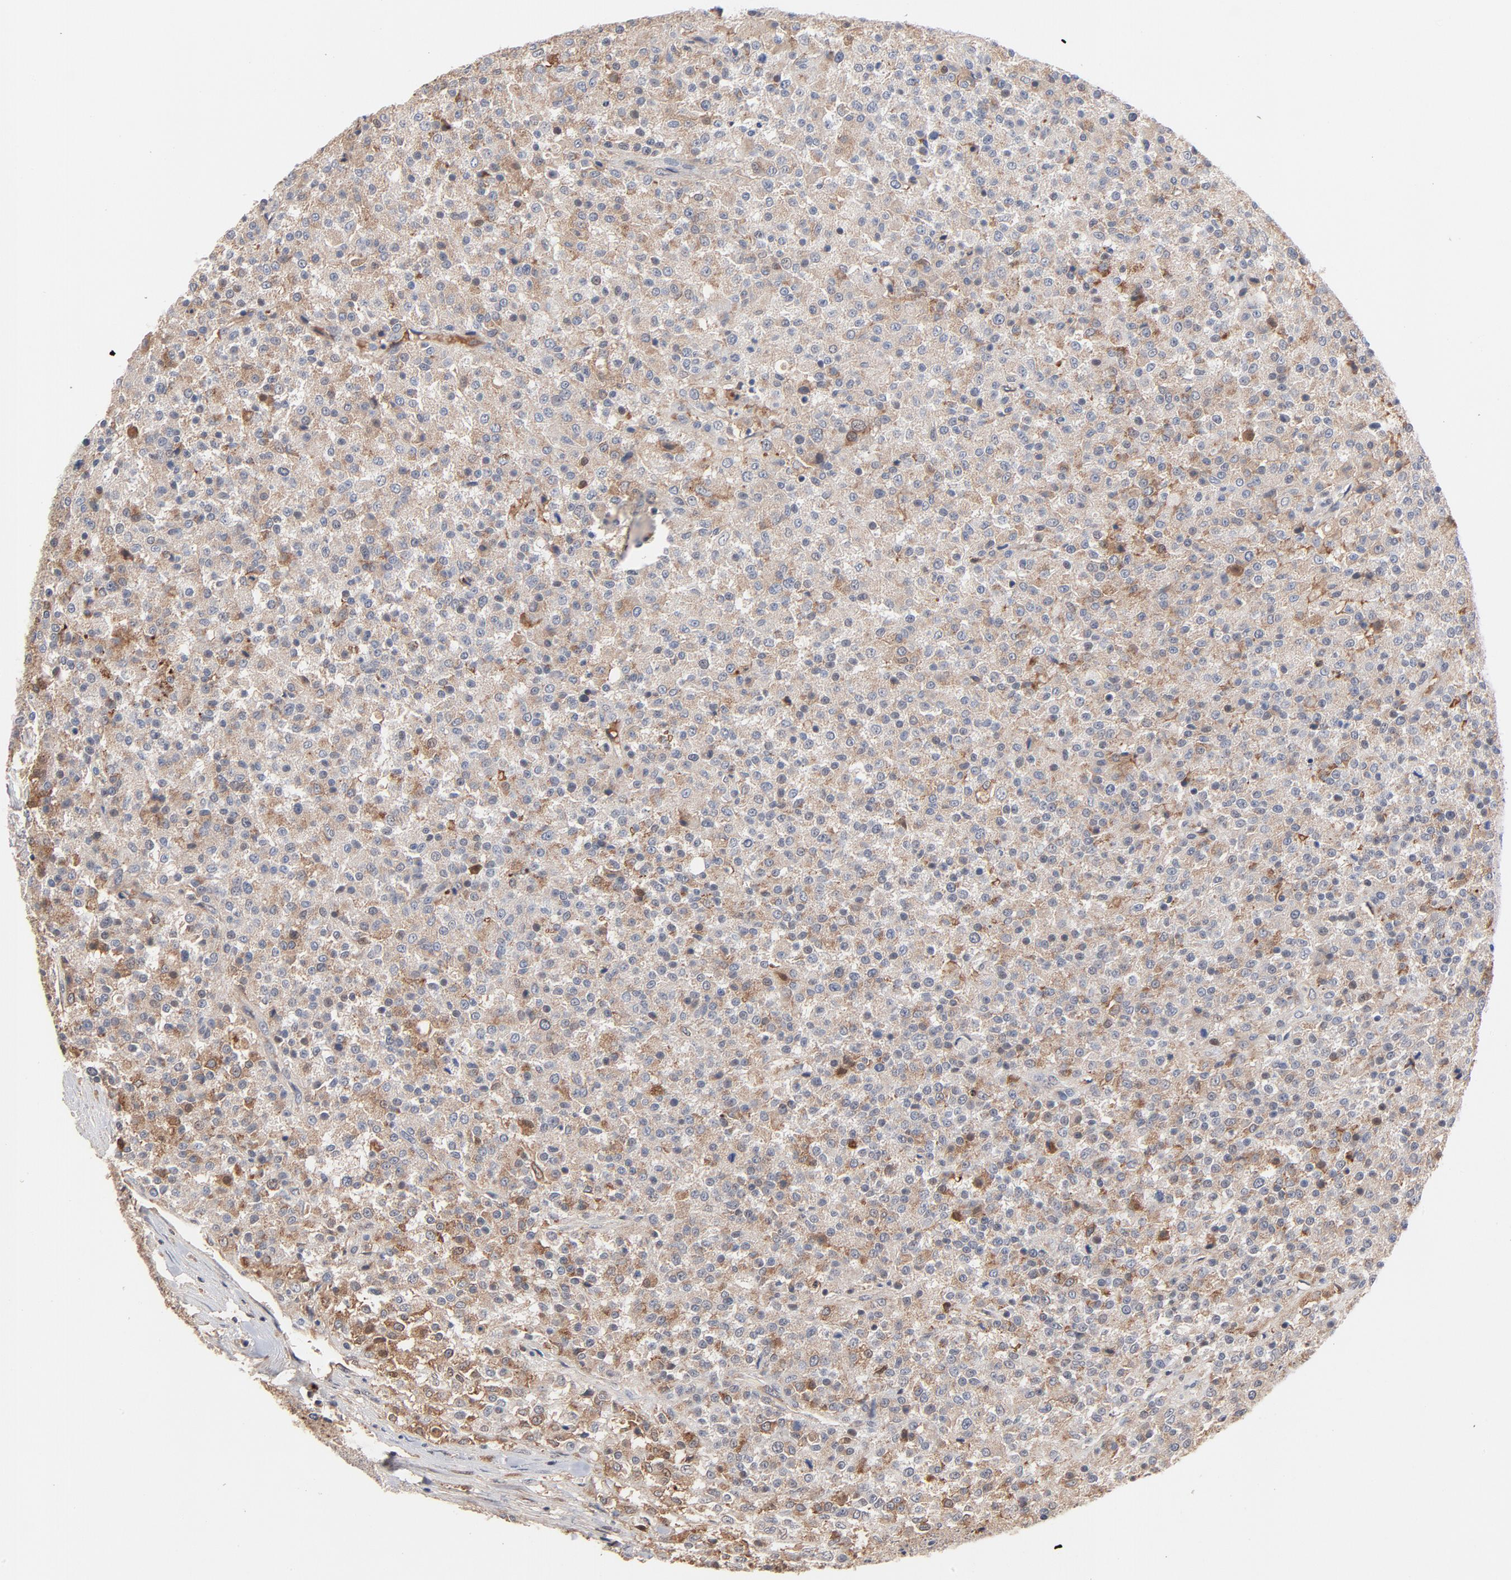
{"staining": {"intensity": "moderate", "quantity": ">75%", "location": "cytoplasmic/membranous"}, "tissue": "testis cancer", "cell_type": "Tumor cells", "image_type": "cancer", "snomed": [{"axis": "morphology", "description": "Seminoma, NOS"}, {"axis": "topography", "description": "Testis"}], "caption": "Protein expression analysis of human testis cancer reveals moderate cytoplasmic/membranous positivity in approximately >75% of tumor cells.", "gene": "SERPINA4", "patient": {"sex": "male", "age": 59}}